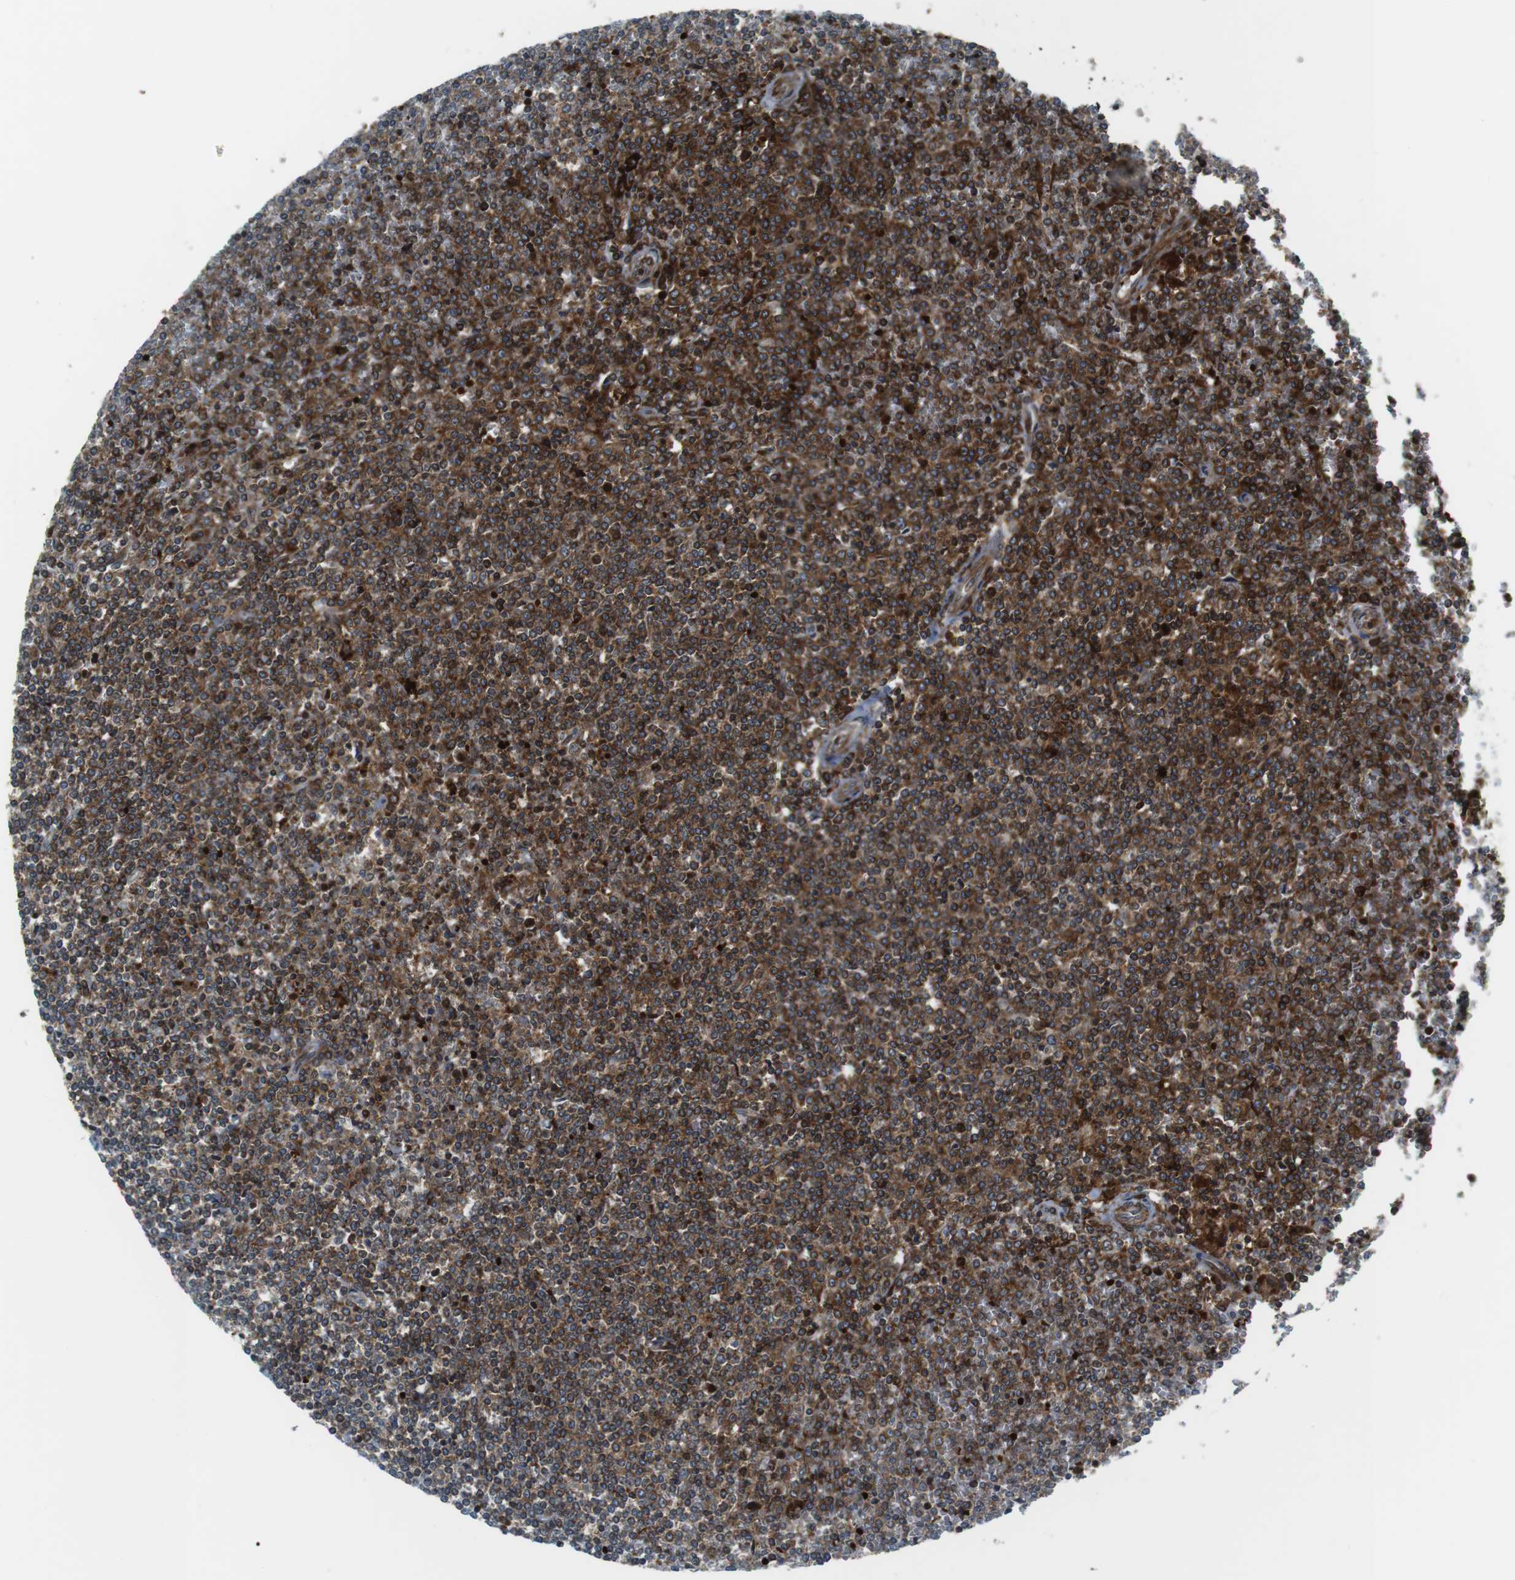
{"staining": {"intensity": "strong", "quantity": "25%-75%", "location": "cytoplasmic/membranous"}, "tissue": "lymphoma", "cell_type": "Tumor cells", "image_type": "cancer", "snomed": [{"axis": "morphology", "description": "Malignant lymphoma, non-Hodgkin's type, Low grade"}, {"axis": "topography", "description": "Spleen"}], "caption": "Lymphoma stained with a brown dye exhibits strong cytoplasmic/membranous positive staining in about 25%-75% of tumor cells.", "gene": "CUL7", "patient": {"sex": "female", "age": 19}}